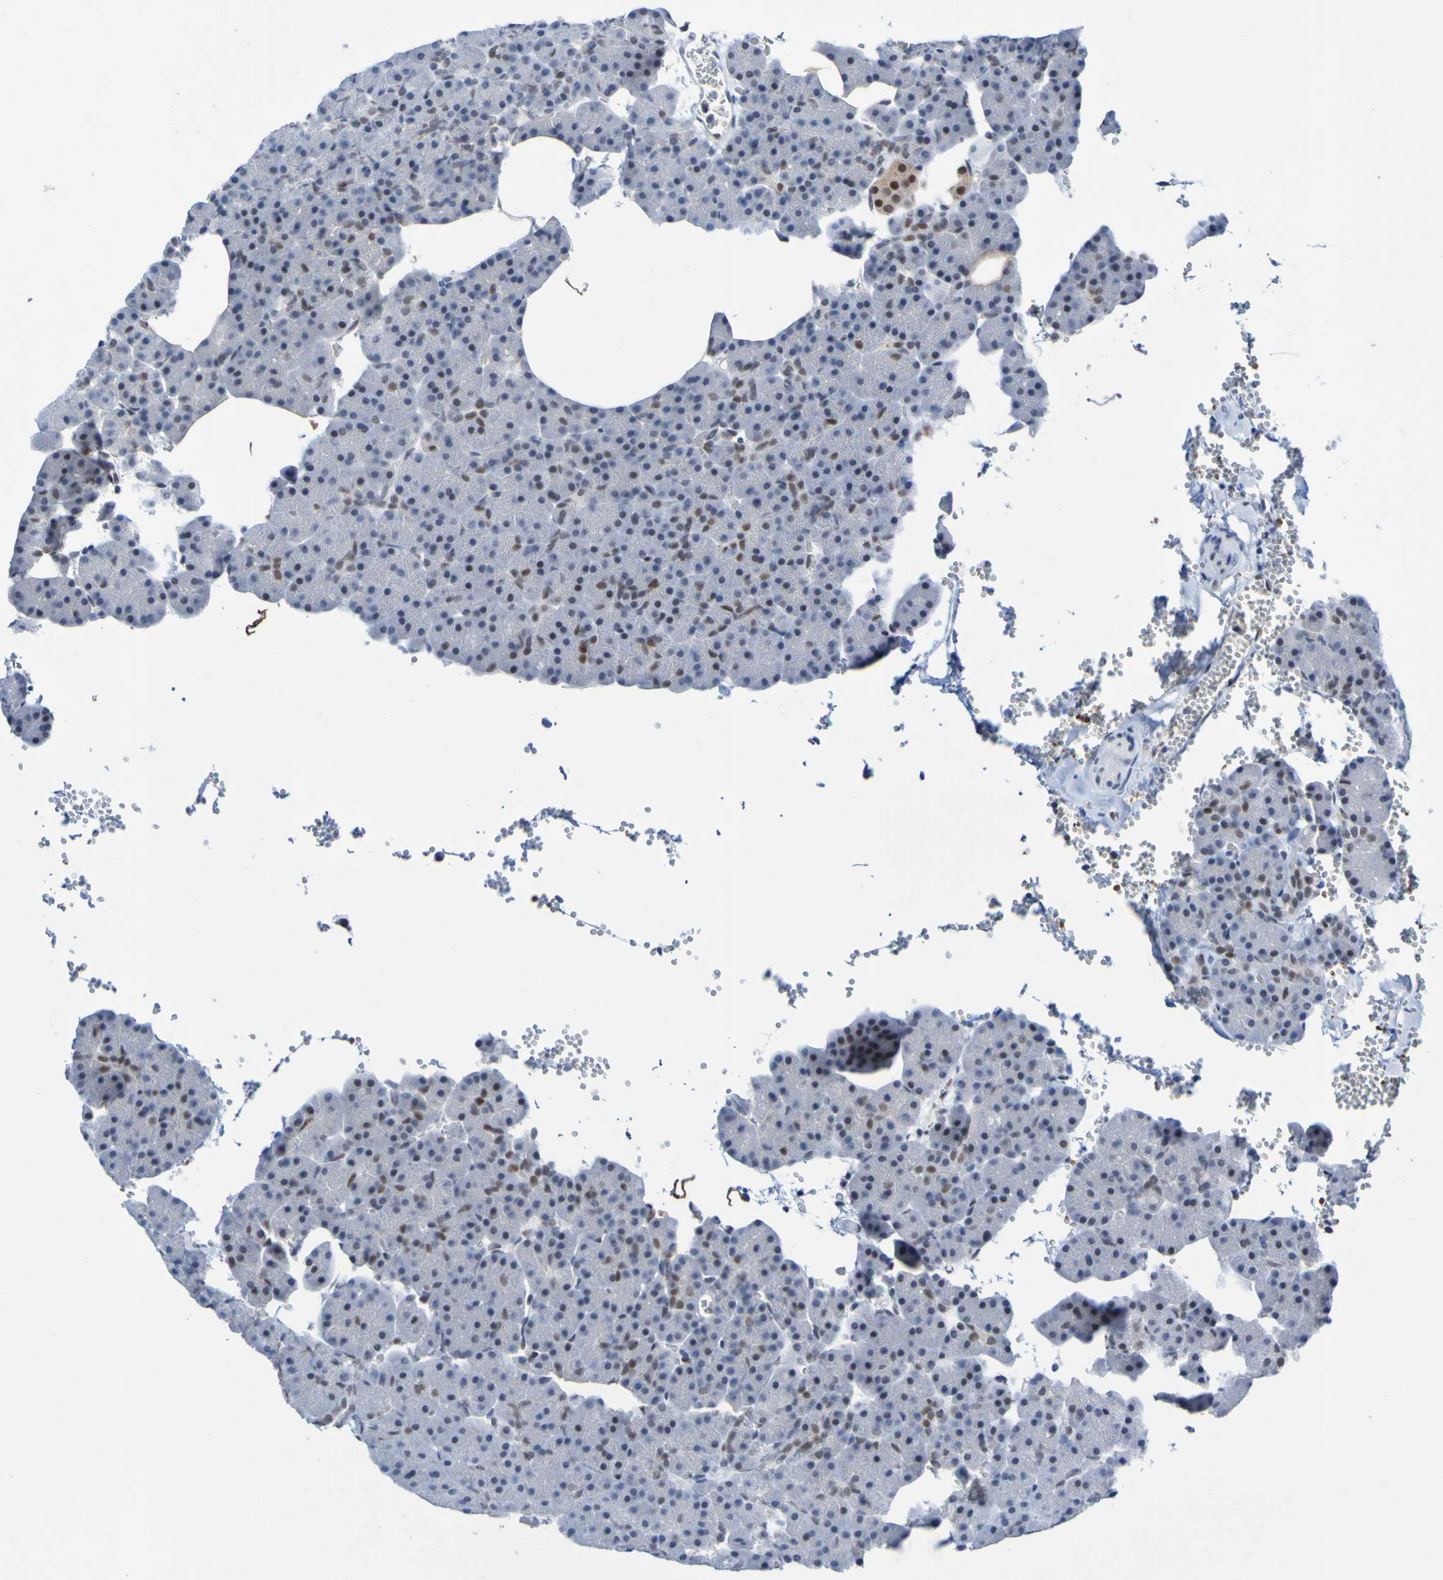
{"staining": {"intensity": "moderate", "quantity": "<25%", "location": "nuclear"}, "tissue": "pancreas", "cell_type": "Exocrine glandular cells", "image_type": "normal", "snomed": [{"axis": "morphology", "description": "Normal tissue, NOS"}, {"axis": "topography", "description": "Pancreas"}], "caption": "Moderate nuclear staining for a protein is present in approximately <25% of exocrine glandular cells of unremarkable pancreas using IHC.", "gene": "PCGF1", "patient": {"sex": "female", "age": 35}}